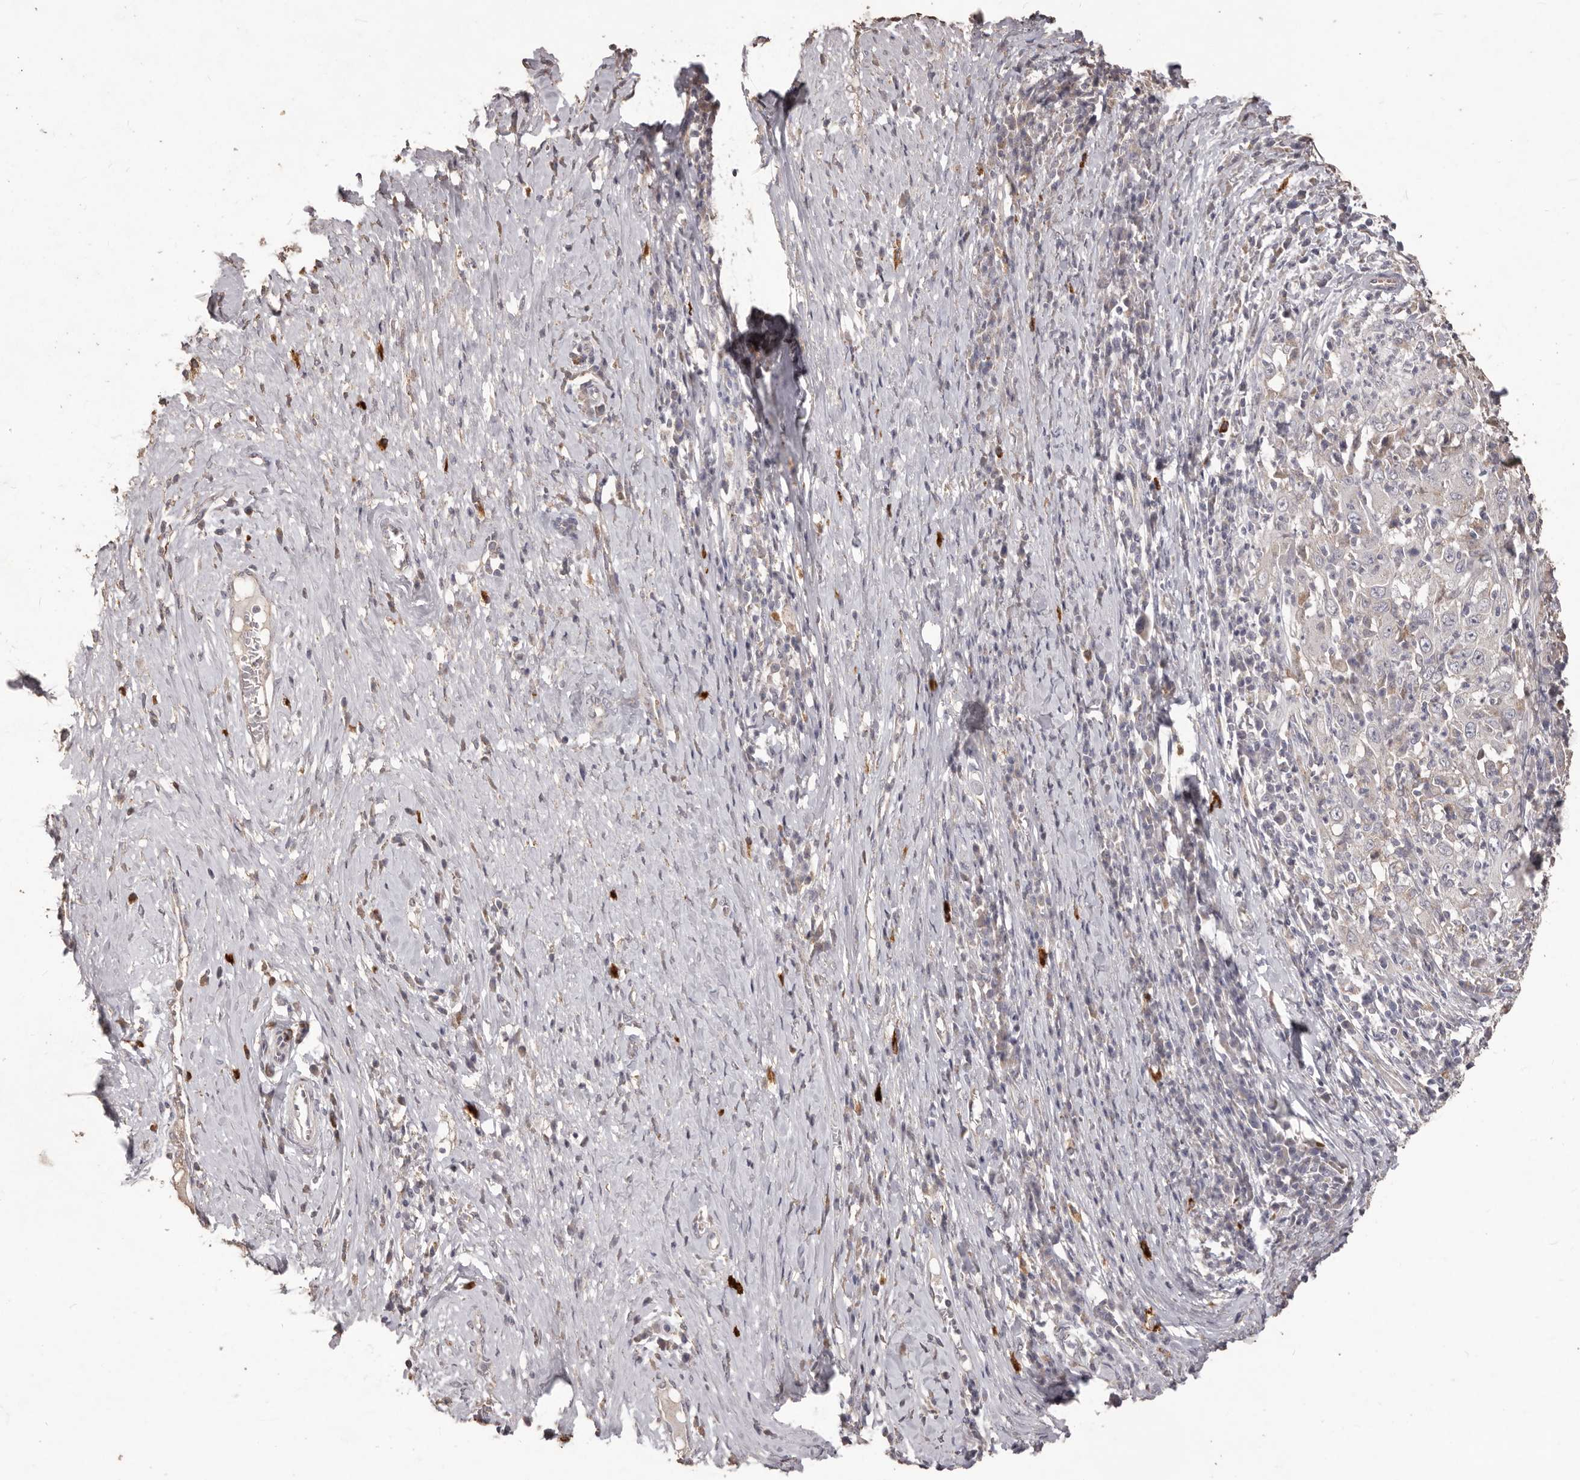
{"staining": {"intensity": "negative", "quantity": "none", "location": "none"}, "tissue": "cervical cancer", "cell_type": "Tumor cells", "image_type": "cancer", "snomed": [{"axis": "morphology", "description": "Squamous cell carcinoma, NOS"}, {"axis": "topography", "description": "Cervix"}], "caption": "Cervical cancer (squamous cell carcinoma) stained for a protein using IHC reveals no positivity tumor cells.", "gene": "PRSS27", "patient": {"sex": "female", "age": 46}}